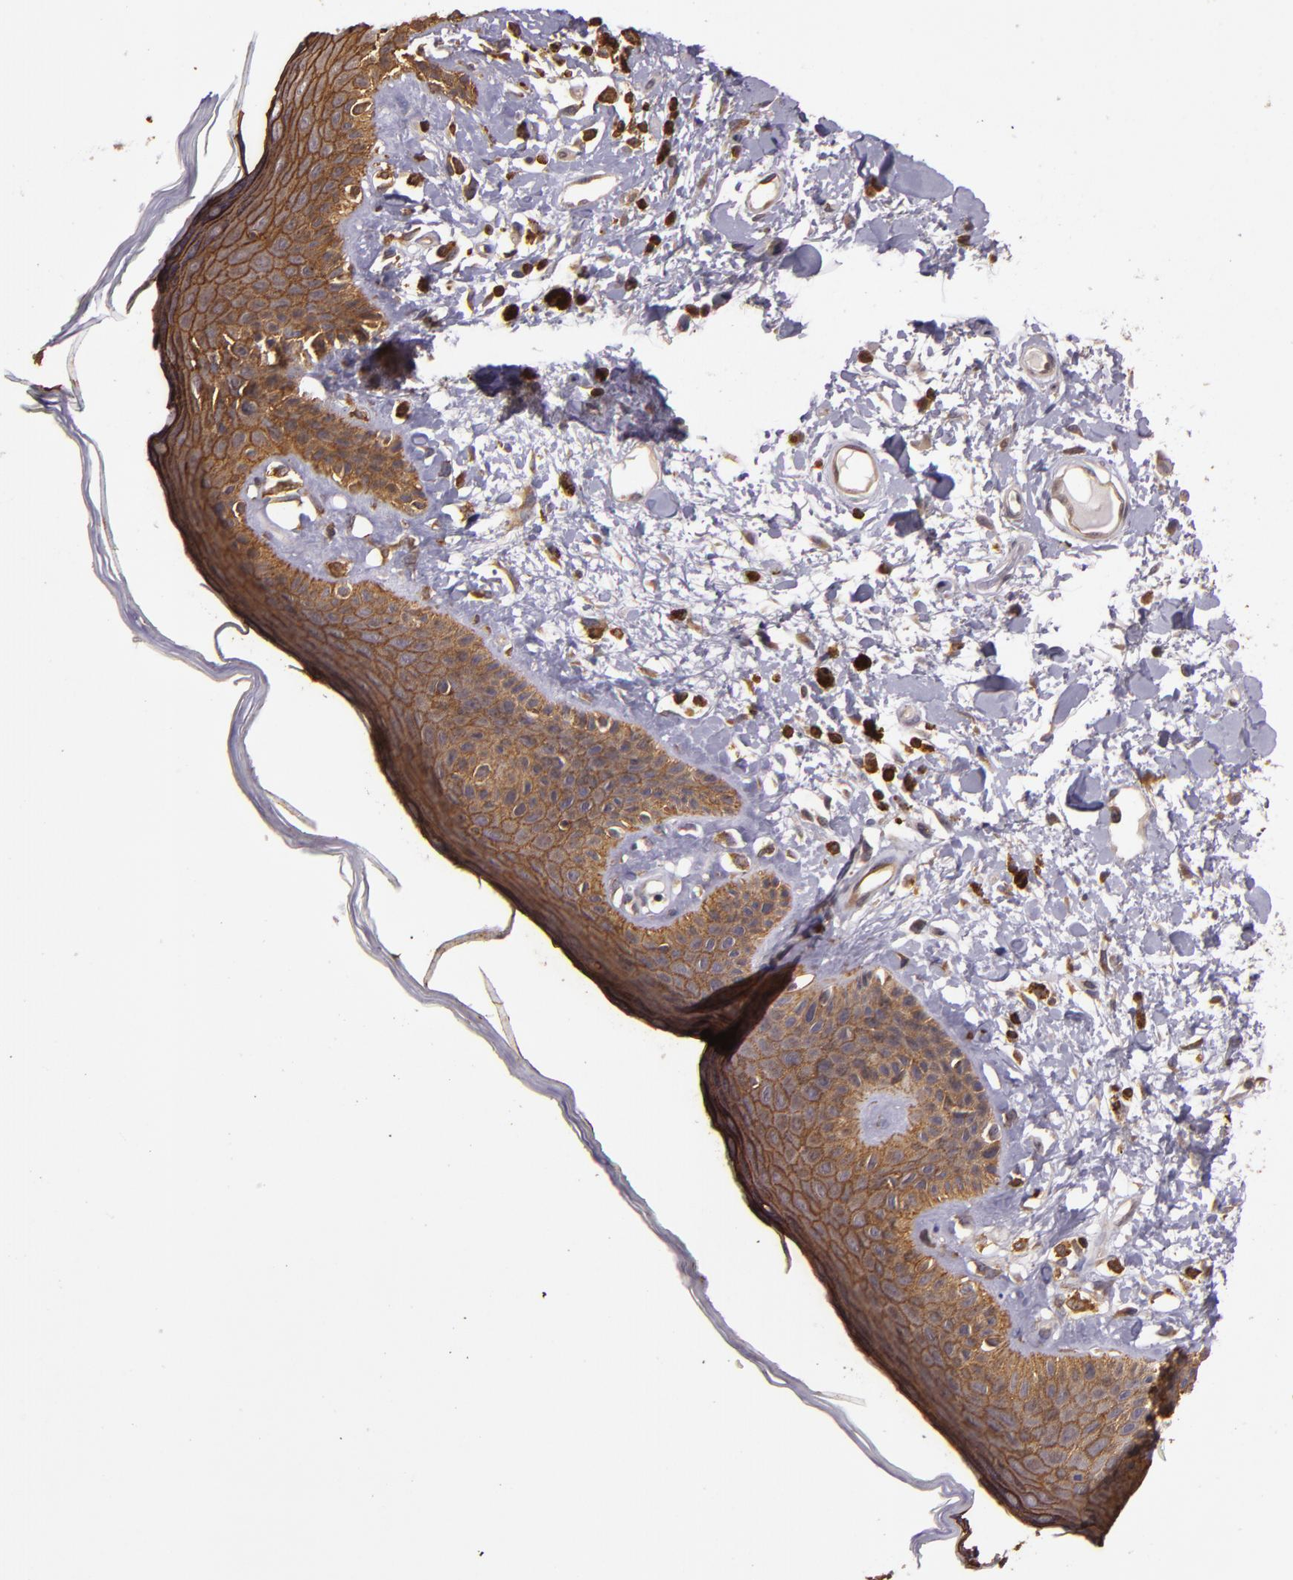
{"staining": {"intensity": "strong", "quantity": ">75%", "location": "cytoplasmic/membranous"}, "tissue": "skin", "cell_type": "Epidermal cells", "image_type": "normal", "snomed": [{"axis": "morphology", "description": "Normal tissue, NOS"}, {"axis": "topography", "description": "Anal"}], "caption": "Immunohistochemistry histopathology image of benign skin: human skin stained using immunohistochemistry exhibits high levels of strong protein expression localized specifically in the cytoplasmic/membranous of epidermal cells, appearing as a cytoplasmic/membranous brown color.", "gene": "SLC9A3R1", "patient": {"sex": "female", "age": 78}}